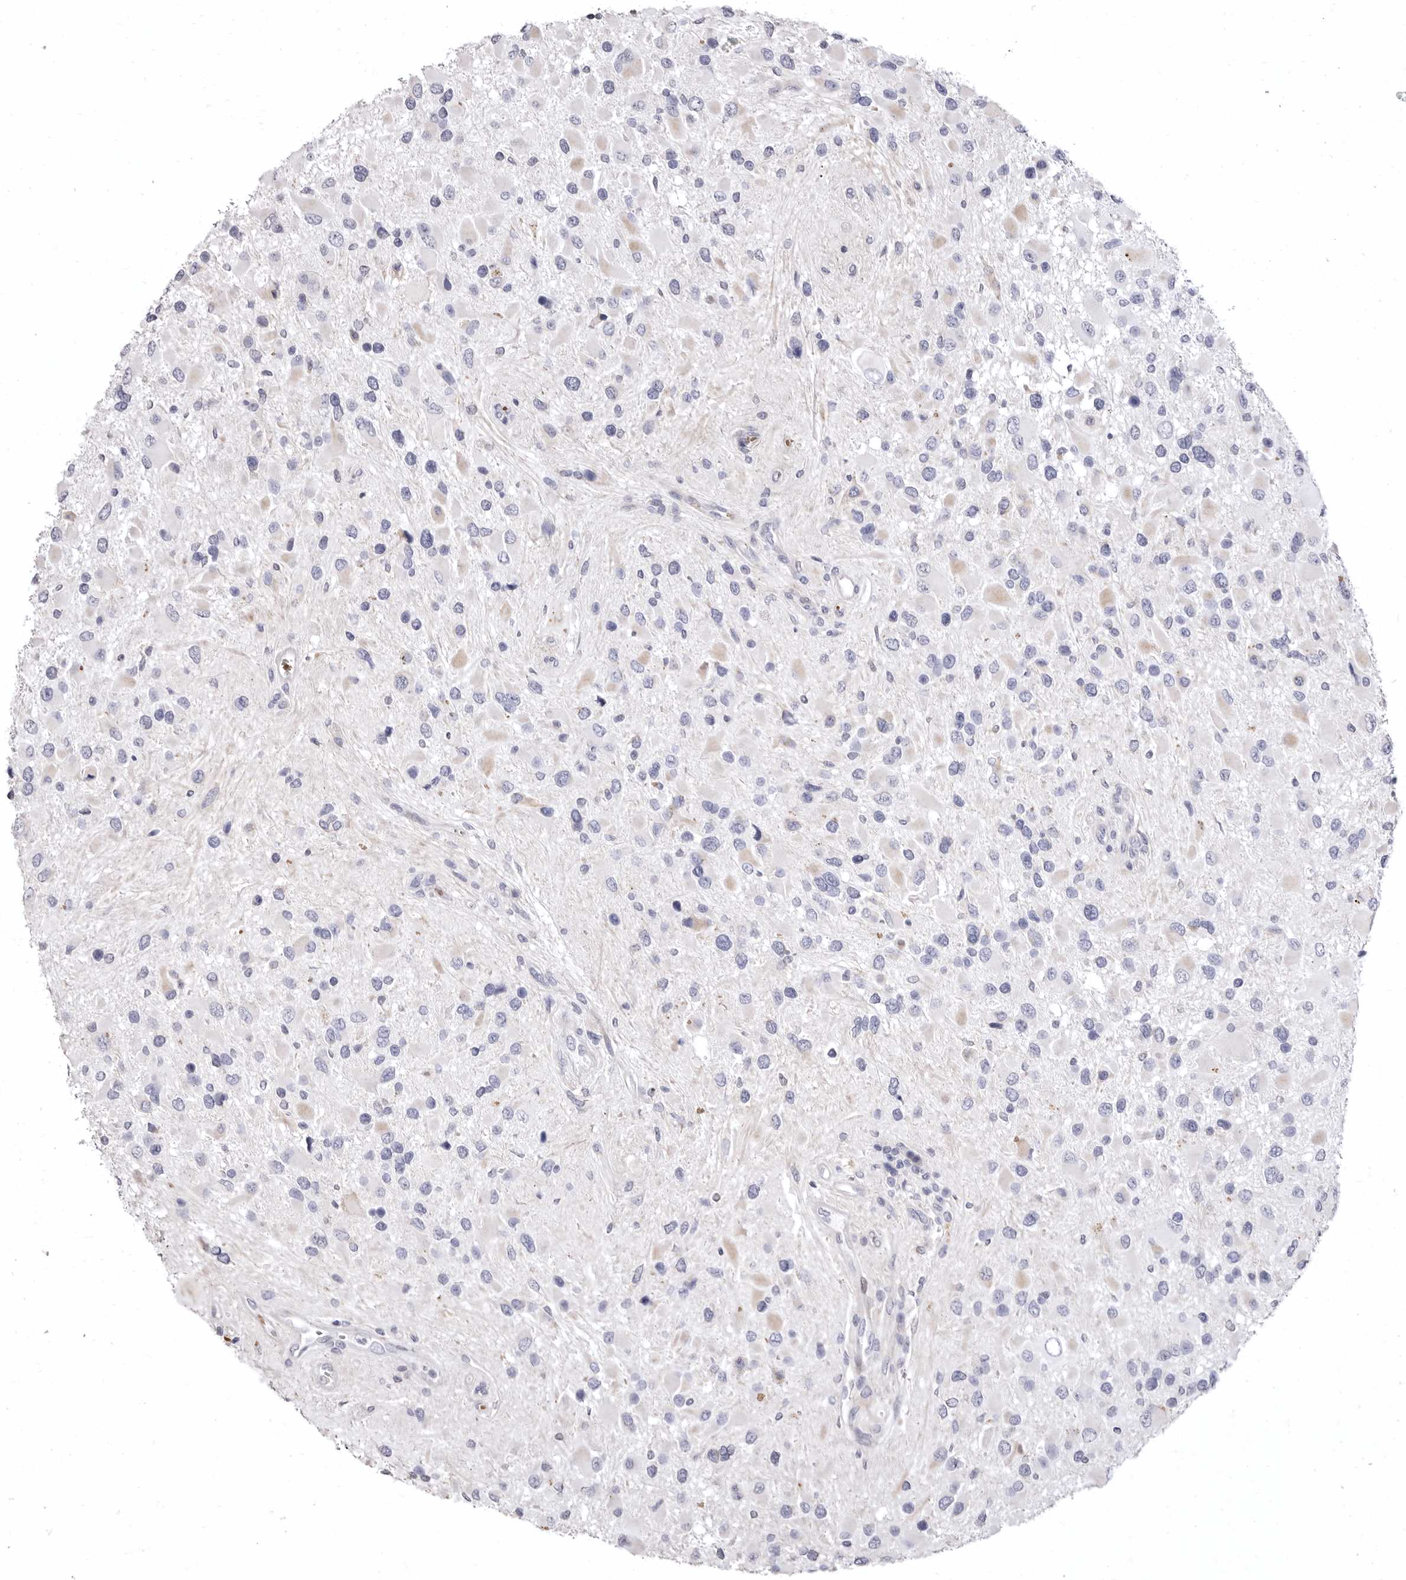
{"staining": {"intensity": "negative", "quantity": "none", "location": "none"}, "tissue": "glioma", "cell_type": "Tumor cells", "image_type": "cancer", "snomed": [{"axis": "morphology", "description": "Glioma, malignant, High grade"}, {"axis": "topography", "description": "Brain"}], "caption": "Immunohistochemical staining of high-grade glioma (malignant) exhibits no significant positivity in tumor cells.", "gene": "AIDA", "patient": {"sex": "male", "age": 53}}